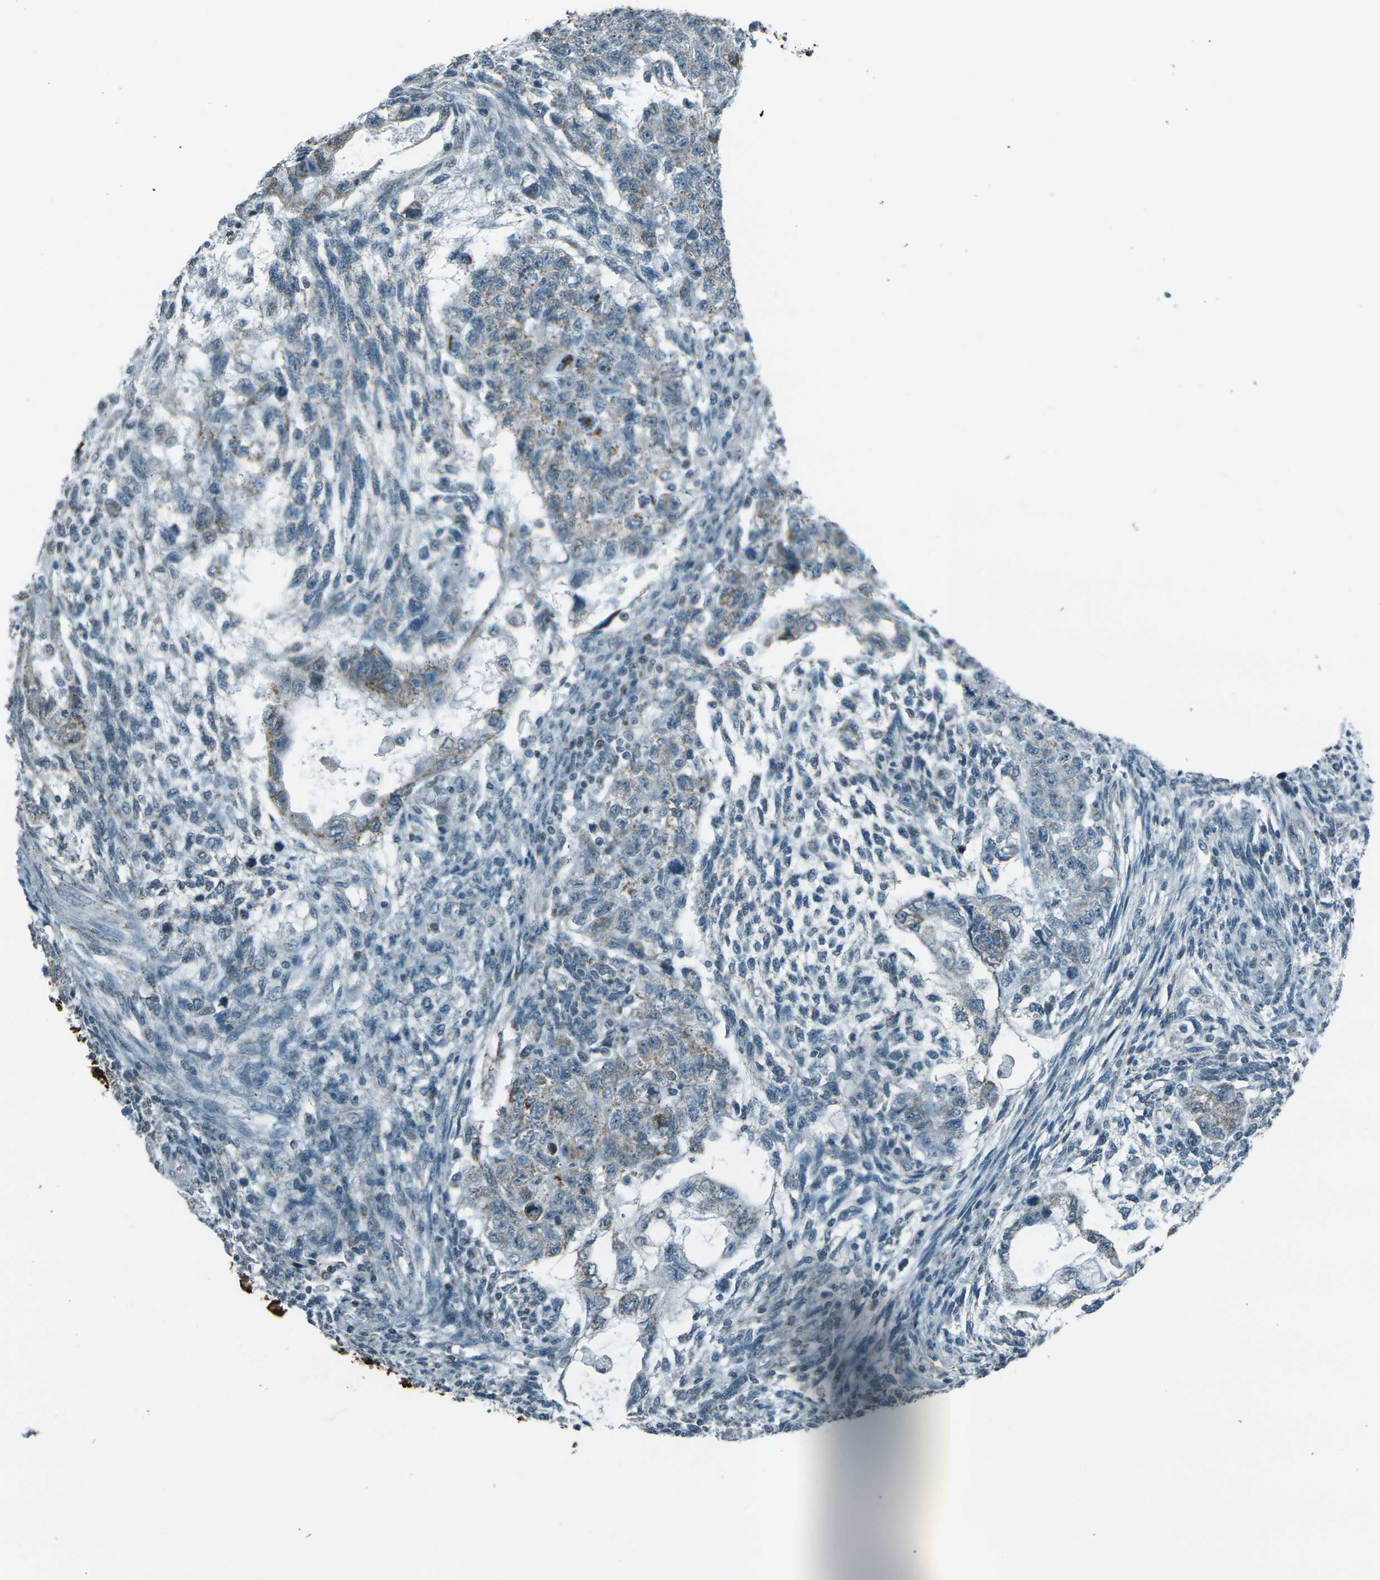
{"staining": {"intensity": "weak", "quantity": "25%-75%", "location": "cytoplasmic/membranous"}, "tissue": "testis cancer", "cell_type": "Tumor cells", "image_type": "cancer", "snomed": [{"axis": "morphology", "description": "Normal tissue, NOS"}, {"axis": "morphology", "description": "Carcinoma, Embryonal, NOS"}, {"axis": "topography", "description": "Testis"}], "caption": "Brown immunohistochemical staining in testis cancer shows weak cytoplasmic/membranous positivity in about 25%-75% of tumor cells.", "gene": "H2BC1", "patient": {"sex": "male", "age": 36}}